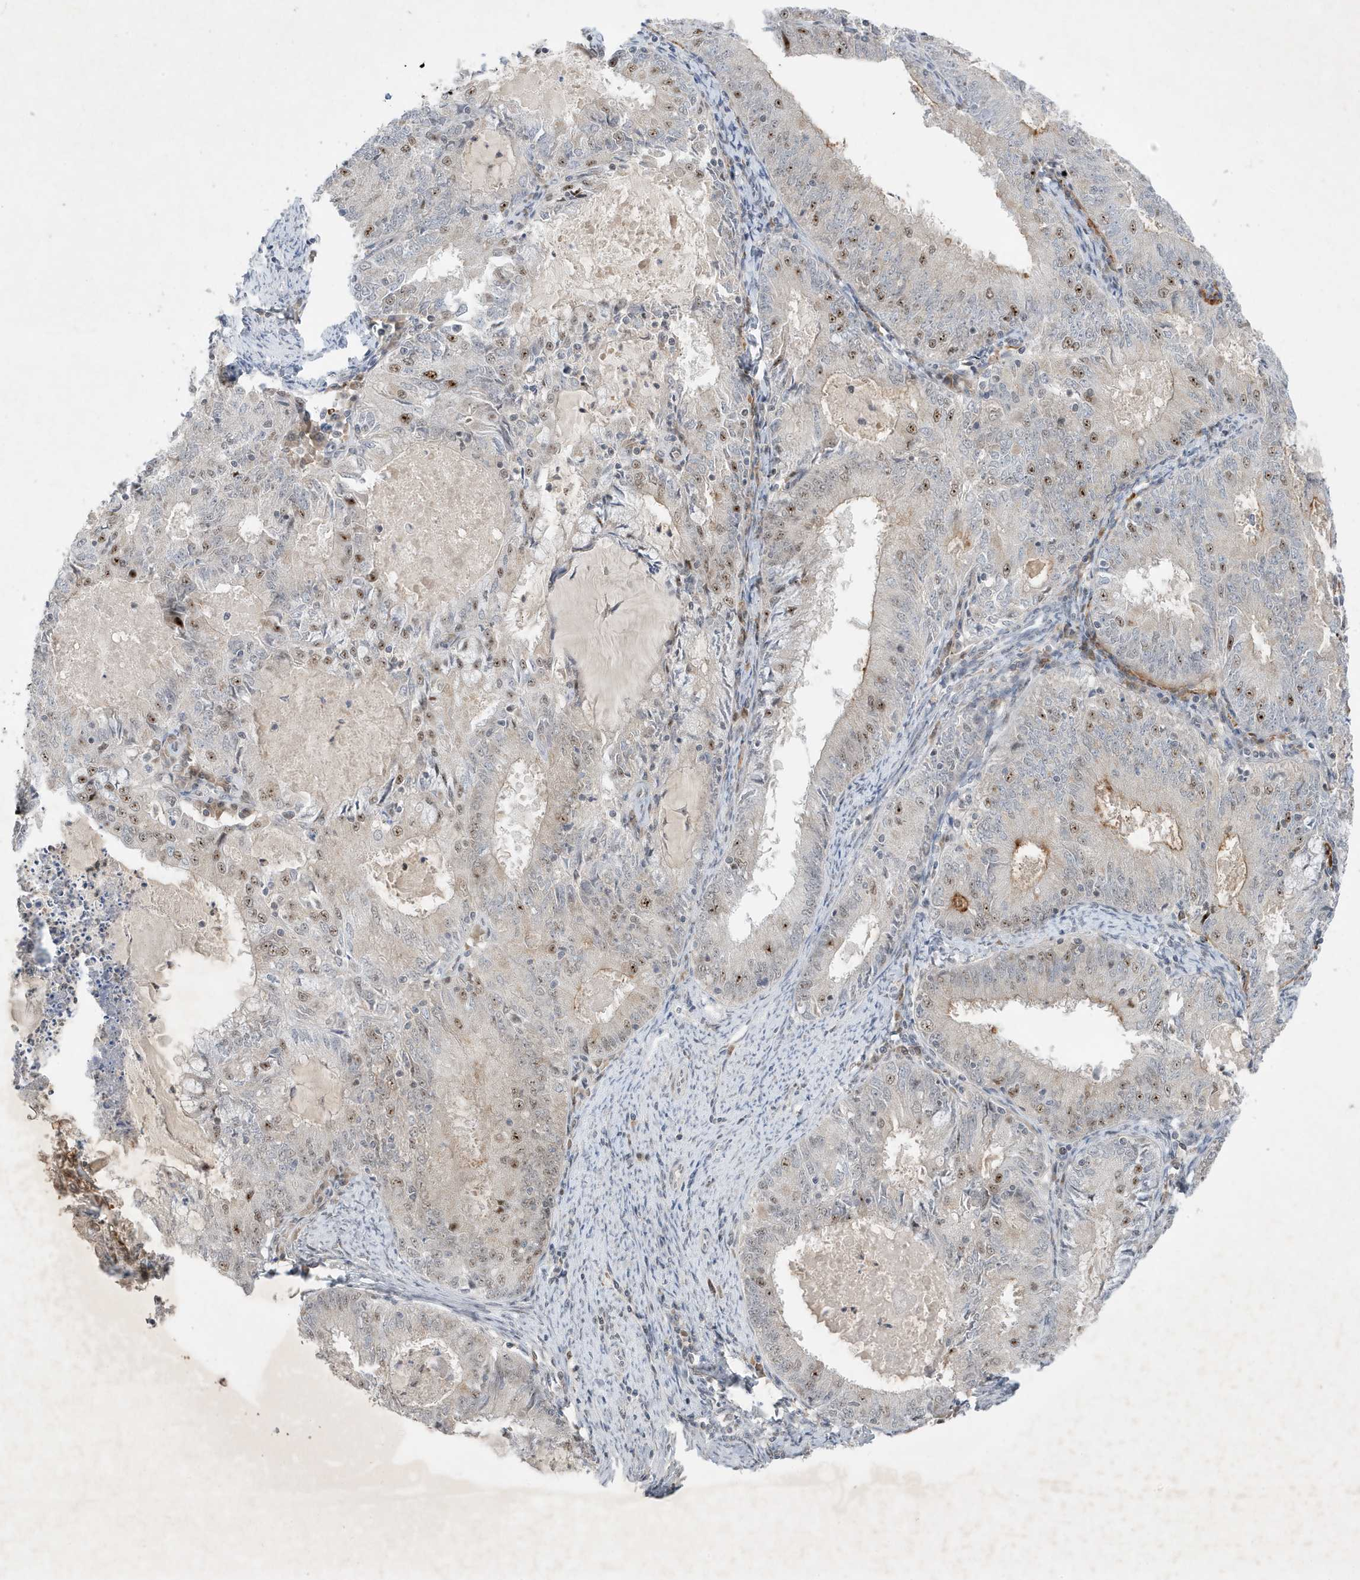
{"staining": {"intensity": "moderate", "quantity": "<25%", "location": "nuclear"}, "tissue": "endometrial cancer", "cell_type": "Tumor cells", "image_type": "cancer", "snomed": [{"axis": "morphology", "description": "Adenocarcinoma, NOS"}, {"axis": "topography", "description": "Endometrium"}], "caption": "Tumor cells show low levels of moderate nuclear positivity in approximately <25% of cells in endometrial cancer. (IHC, brightfield microscopy, high magnification).", "gene": "MAST3", "patient": {"sex": "female", "age": 57}}